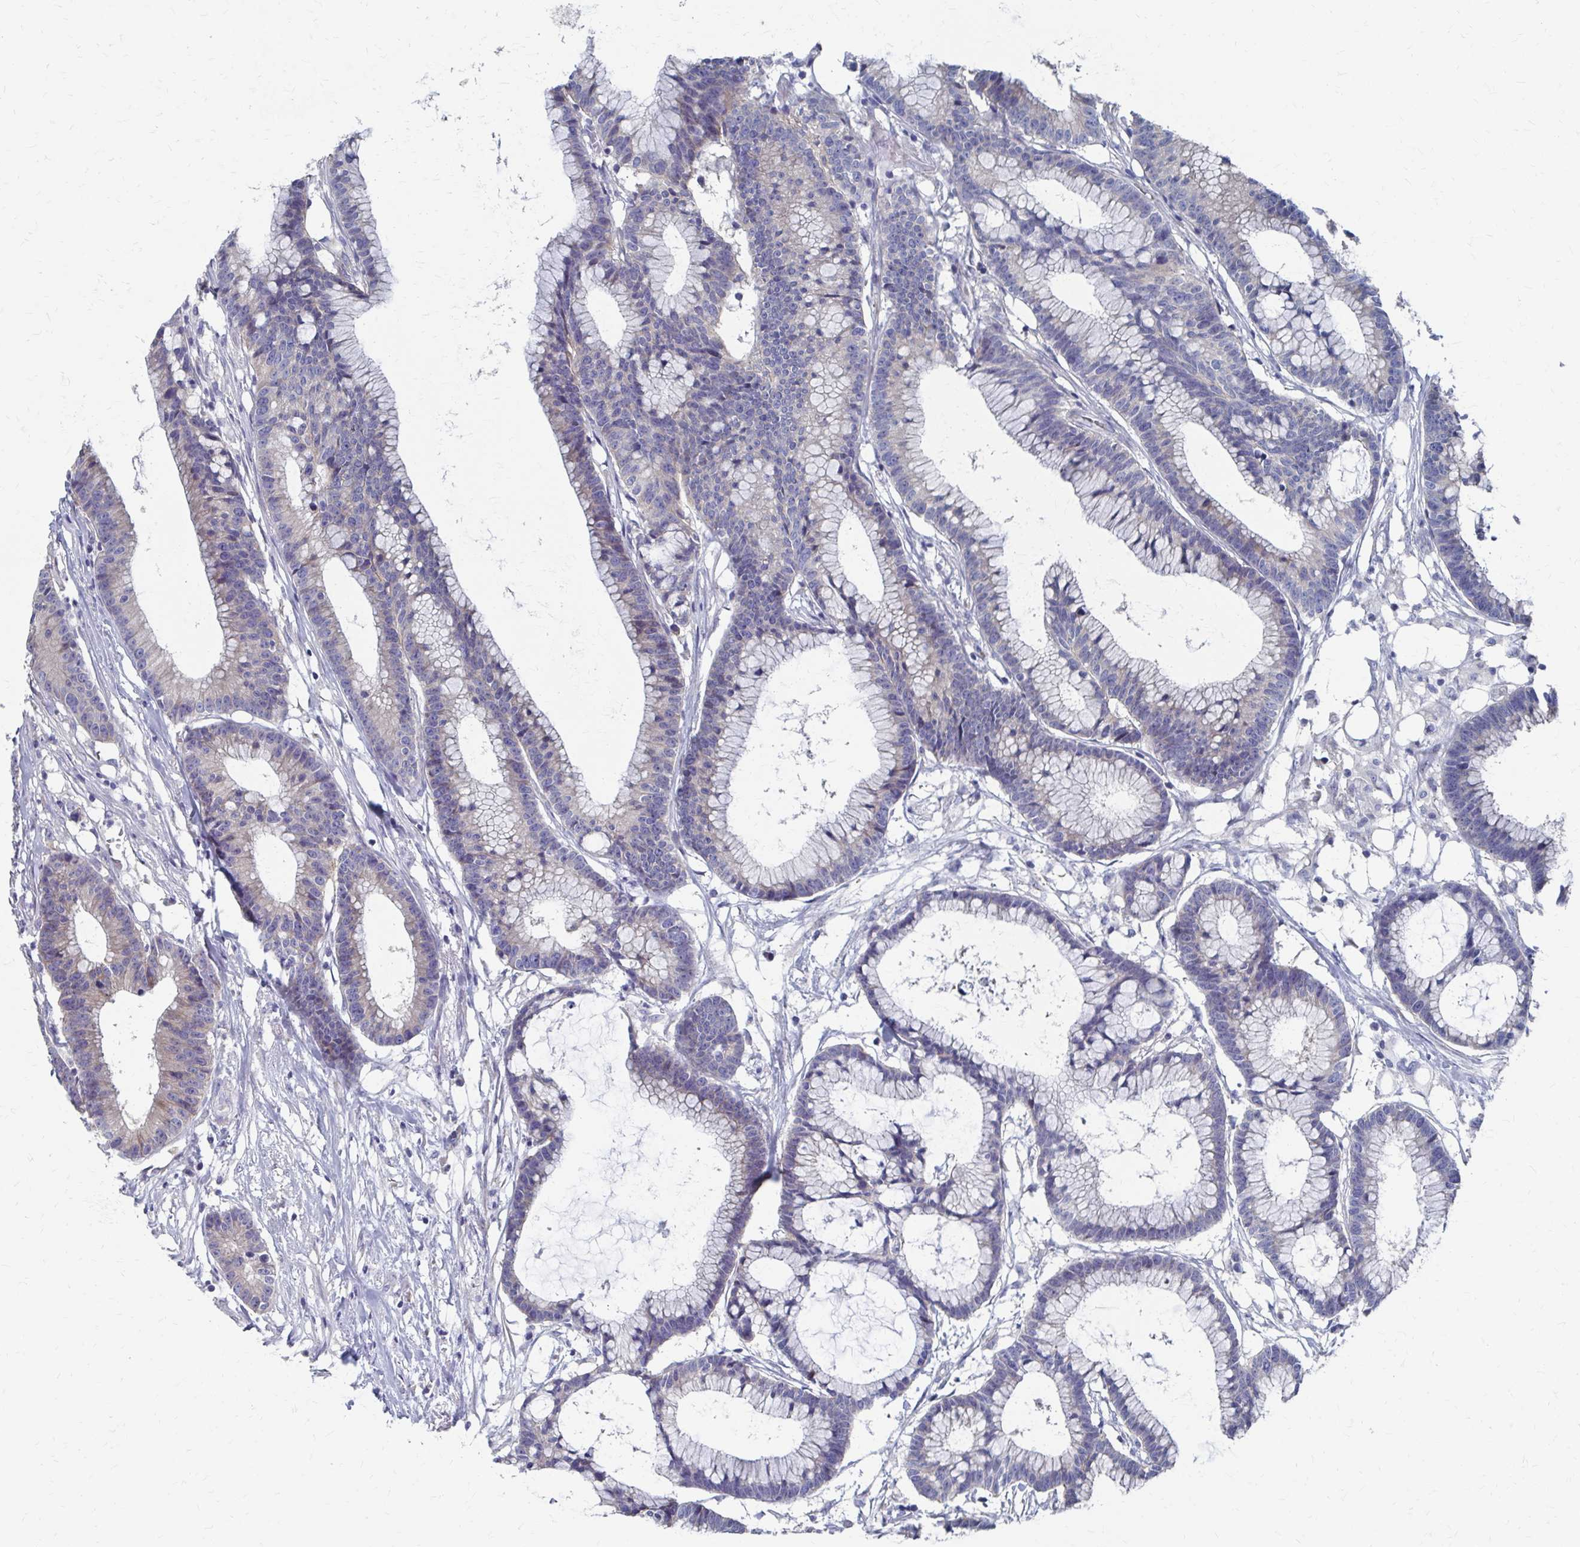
{"staining": {"intensity": "negative", "quantity": "none", "location": "none"}, "tissue": "colorectal cancer", "cell_type": "Tumor cells", "image_type": "cancer", "snomed": [{"axis": "morphology", "description": "Adenocarcinoma, NOS"}, {"axis": "topography", "description": "Colon"}], "caption": "Tumor cells show no significant protein positivity in colorectal cancer (adenocarcinoma).", "gene": "PLEKHG7", "patient": {"sex": "female", "age": 78}}